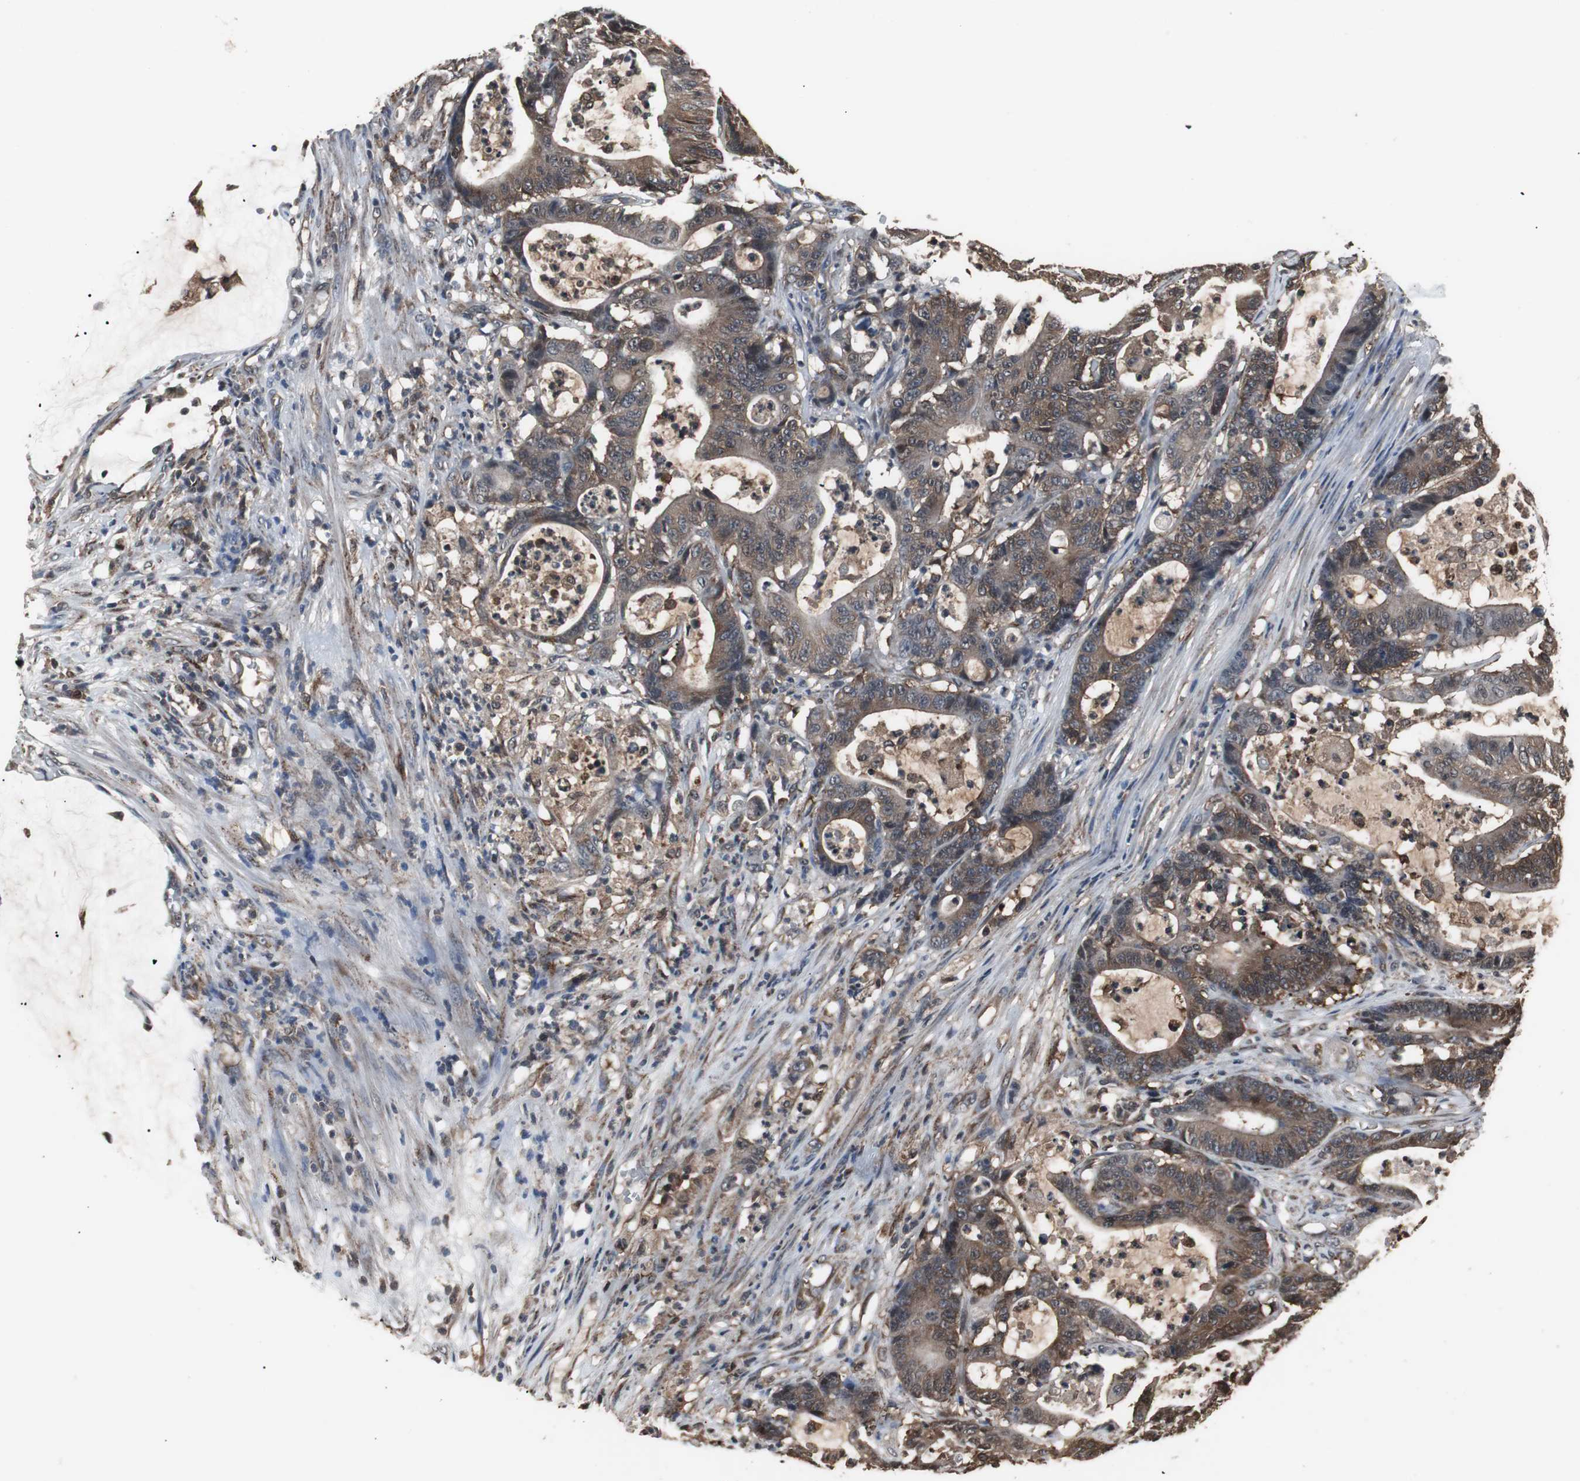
{"staining": {"intensity": "moderate", "quantity": ">75%", "location": "cytoplasmic/membranous"}, "tissue": "colorectal cancer", "cell_type": "Tumor cells", "image_type": "cancer", "snomed": [{"axis": "morphology", "description": "Adenocarcinoma, NOS"}, {"axis": "topography", "description": "Colon"}], "caption": "Colorectal adenocarcinoma stained for a protein displays moderate cytoplasmic/membranous positivity in tumor cells. The staining was performed using DAB (3,3'-diaminobenzidine) to visualize the protein expression in brown, while the nuclei were stained in blue with hematoxylin (Magnification: 20x).", "gene": "ZSCAN22", "patient": {"sex": "female", "age": 84}}